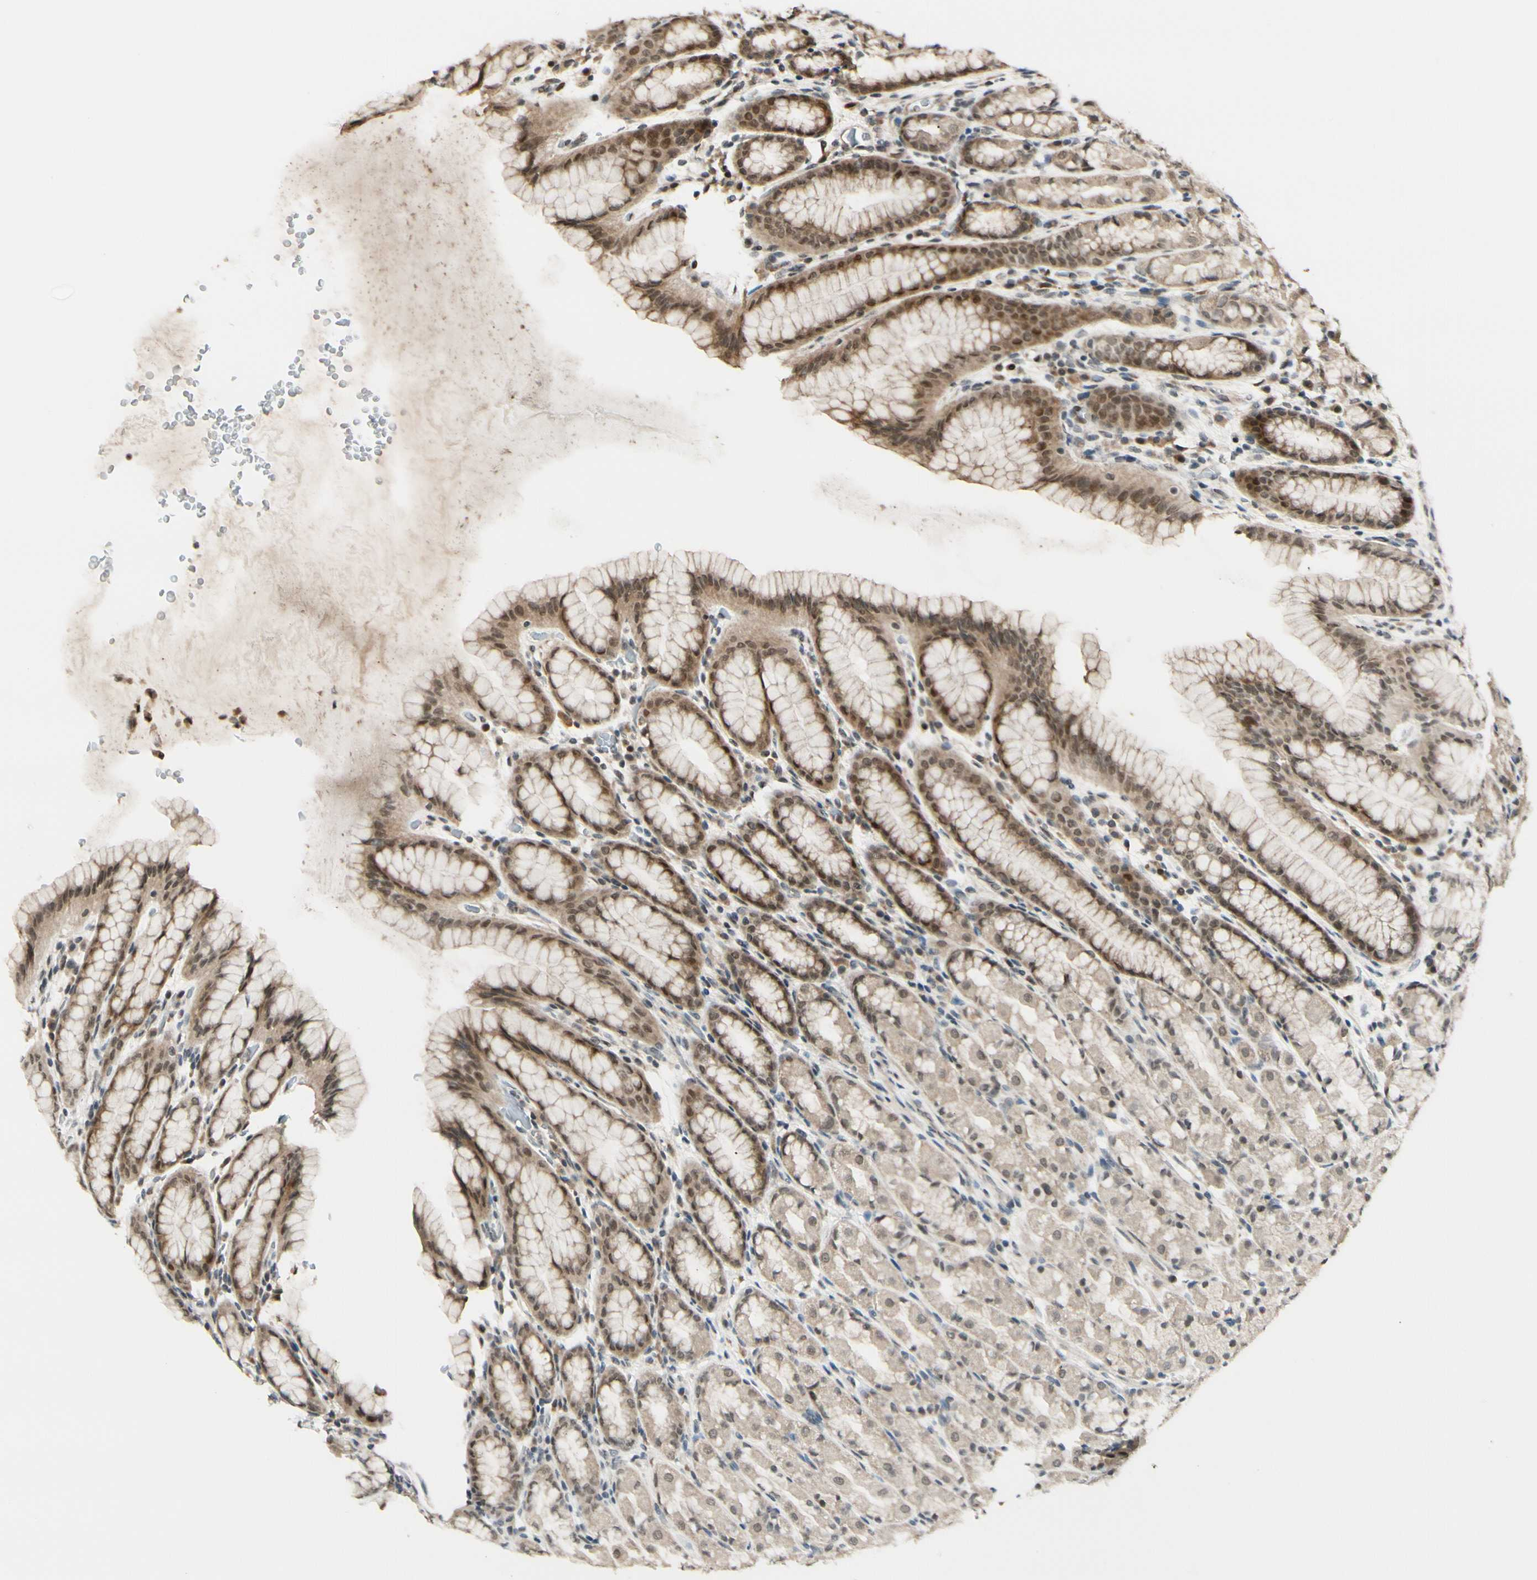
{"staining": {"intensity": "moderate", "quantity": ">75%", "location": "cytoplasmic/membranous,nuclear"}, "tissue": "stomach", "cell_type": "Glandular cells", "image_type": "normal", "snomed": [{"axis": "morphology", "description": "Normal tissue, NOS"}, {"axis": "topography", "description": "Stomach, upper"}], "caption": "High-magnification brightfield microscopy of unremarkable stomach stained with DAB (brown) and counterstained with hematoxylin (blue). glandular cells exhibit moderate cytoplasmic/membranous,nuclear positivity is appreciated in approximately>75% of cells. (DAB IHC with brightfield microscopy, high magnification).", "gene": "BRMS1", "patient": {"sex": "male", "age": 68}}